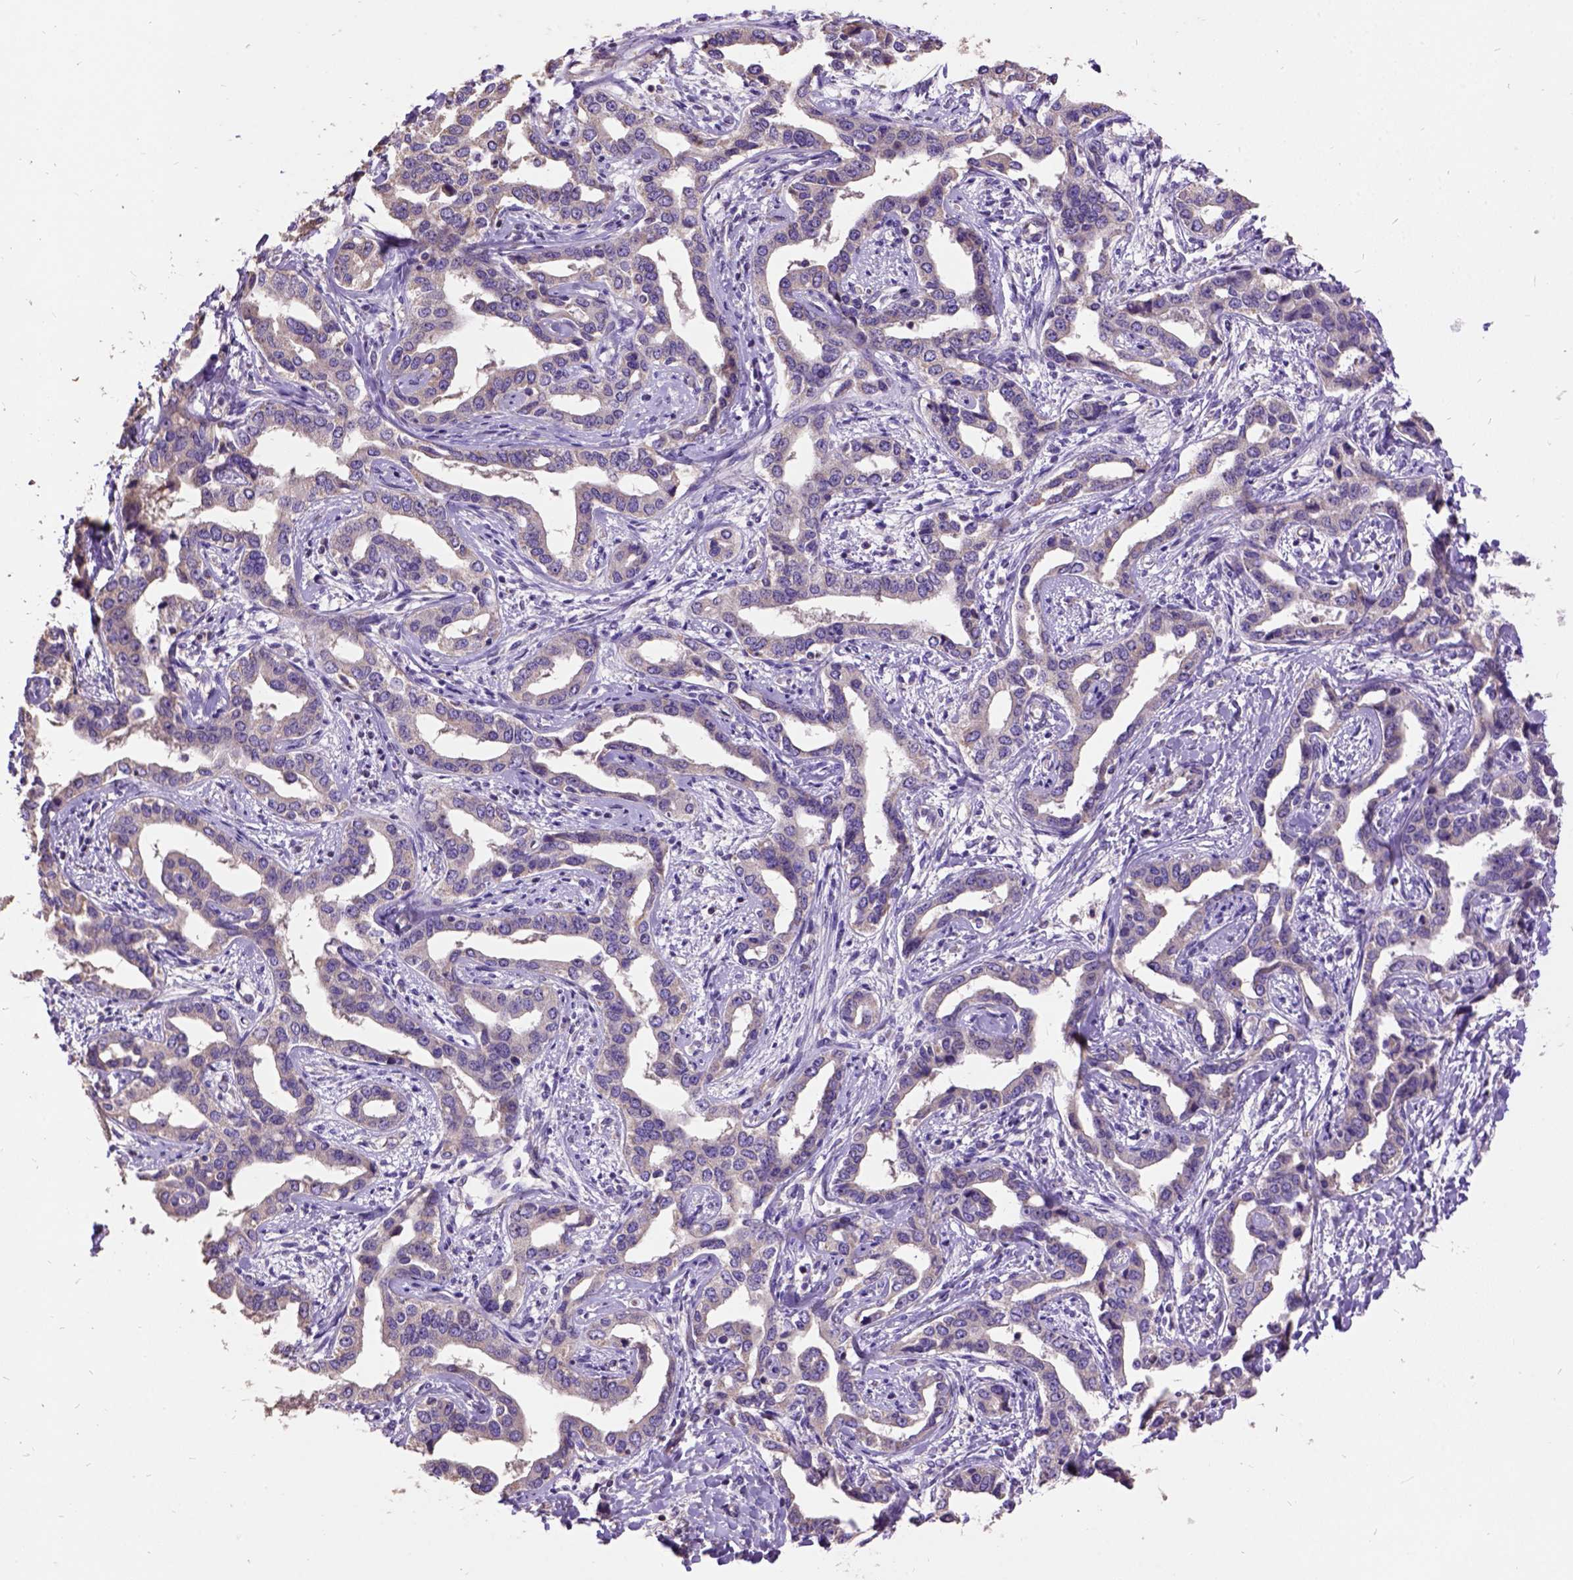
{"staining": {"intensity": "negative", "quantity": "none", "location": "none"}, "tissue": "liver cancer", "cell_type": "Tumor cells", "image_type": "cancer", "snomed": [{"axis": "morphology", "description": "Cholangiocarcinoma"}, {"axis": "topography", "description": "Liver"}], "caption": "Image shows no protein staining in tumor cells of cholangiocarcinoma (liver) tissue.", "gene": "DQX1", "patient": {"sex": "male", "age": 59}}